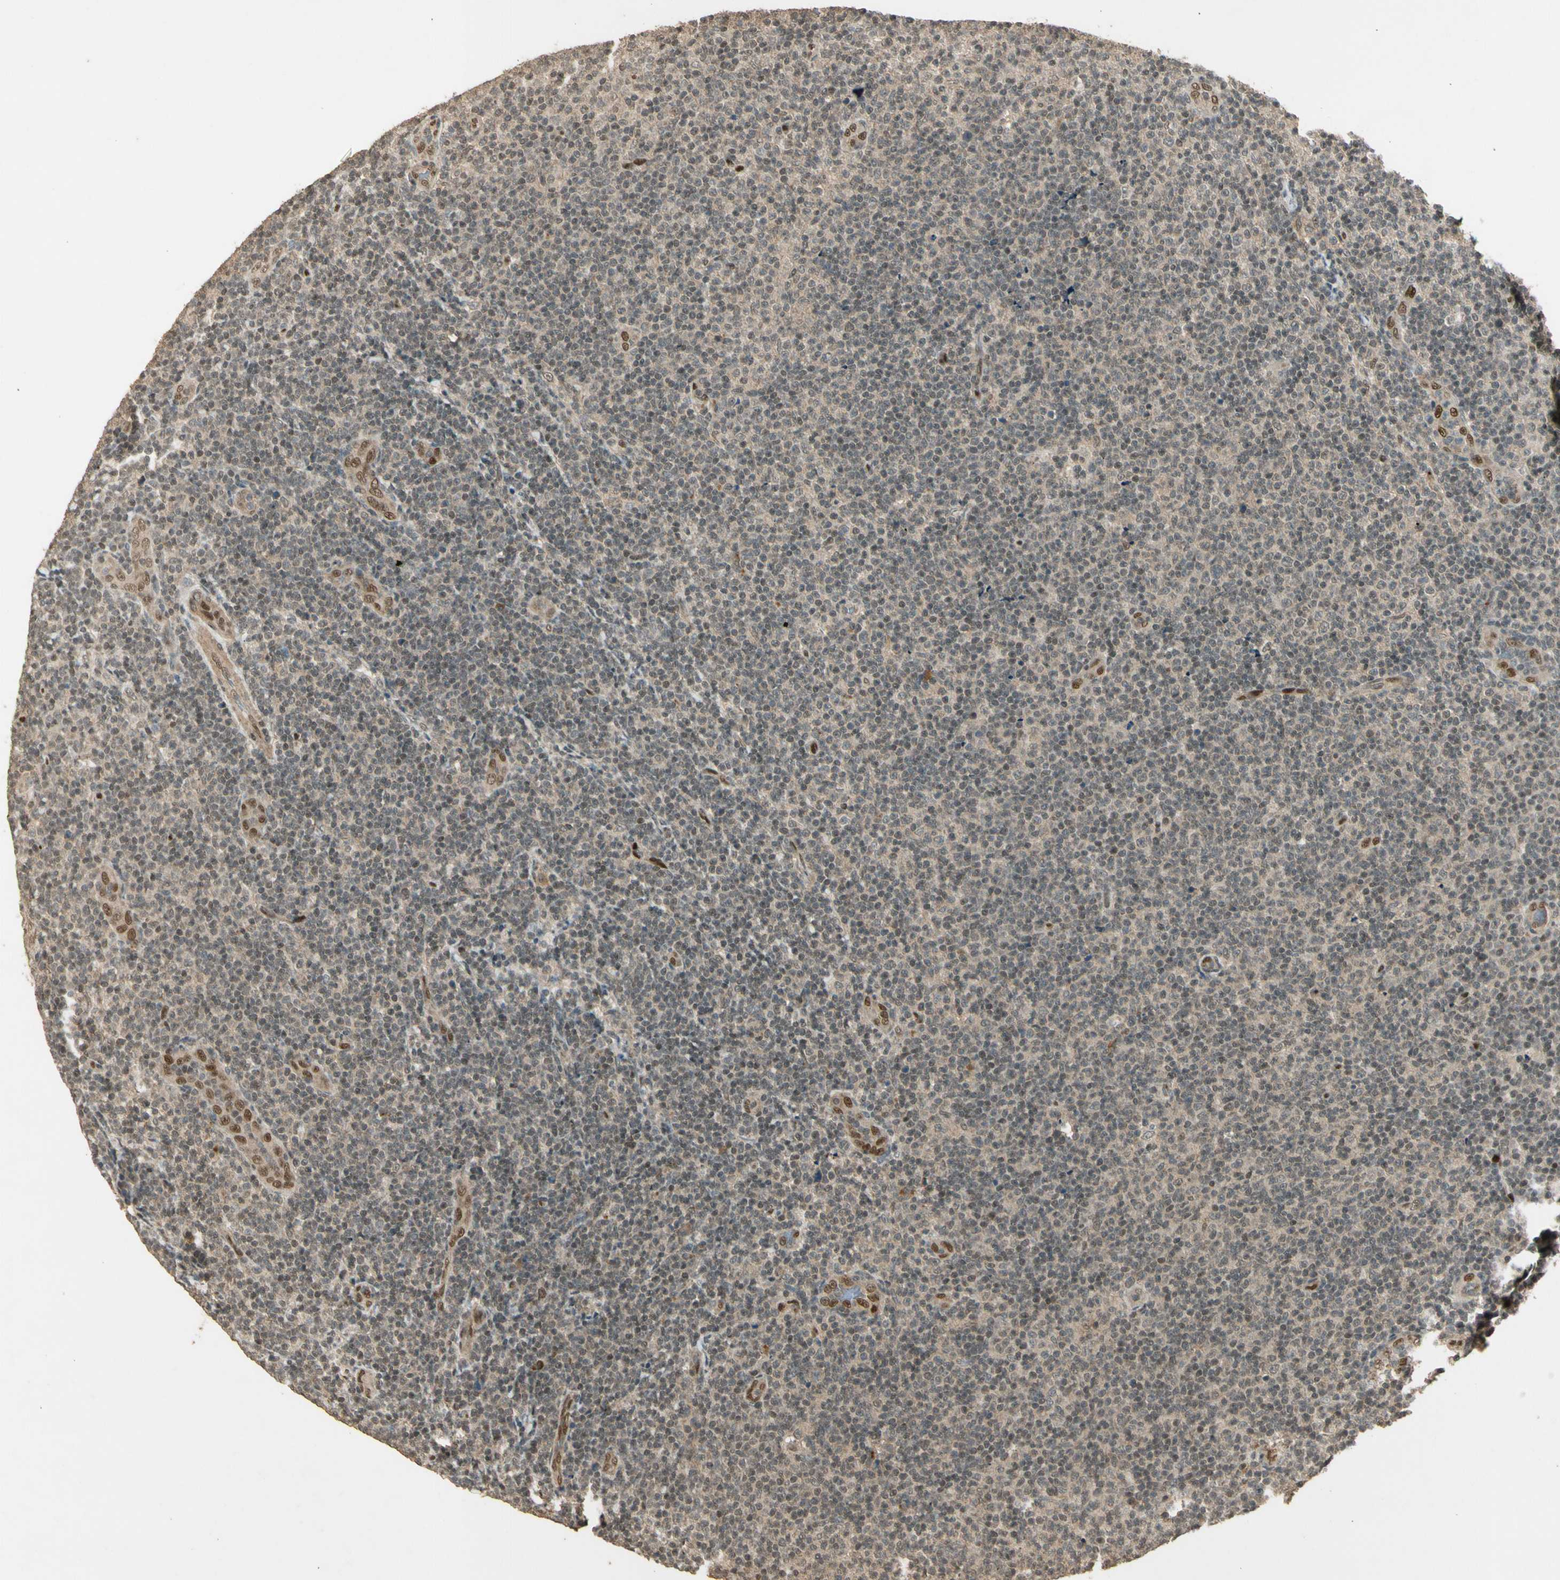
{"staining": {"intensity": "weak", "quantity": "25%-75%", "location": "cytoplasmic/membranous"}, "tissue": "lymphoma", "cell_type": "Tumor cells", "image_type": "cancer", "snomed": [{"axis": "morphology", "description": "Malignant lymphoma, non-Hodgkin's type, Low grade"}, {"axis": "topography", "description": "Lymph node"}], "caption": "Protein expression analysis of low-grade malignant lymphoma, non-Hodgkin's type reveals weak cytoplasmic/membranous expression in about 25%-75% of tumor cells. The staining was performed using DAB (3,3'-diaminobenzidine) to visualize the protein expression in brown, while the nuclei were stained in blue with hematoxylin (Magnification: 20x).", "gene": "GMEB2", "patient": {"sex": "male", "age": 83}}